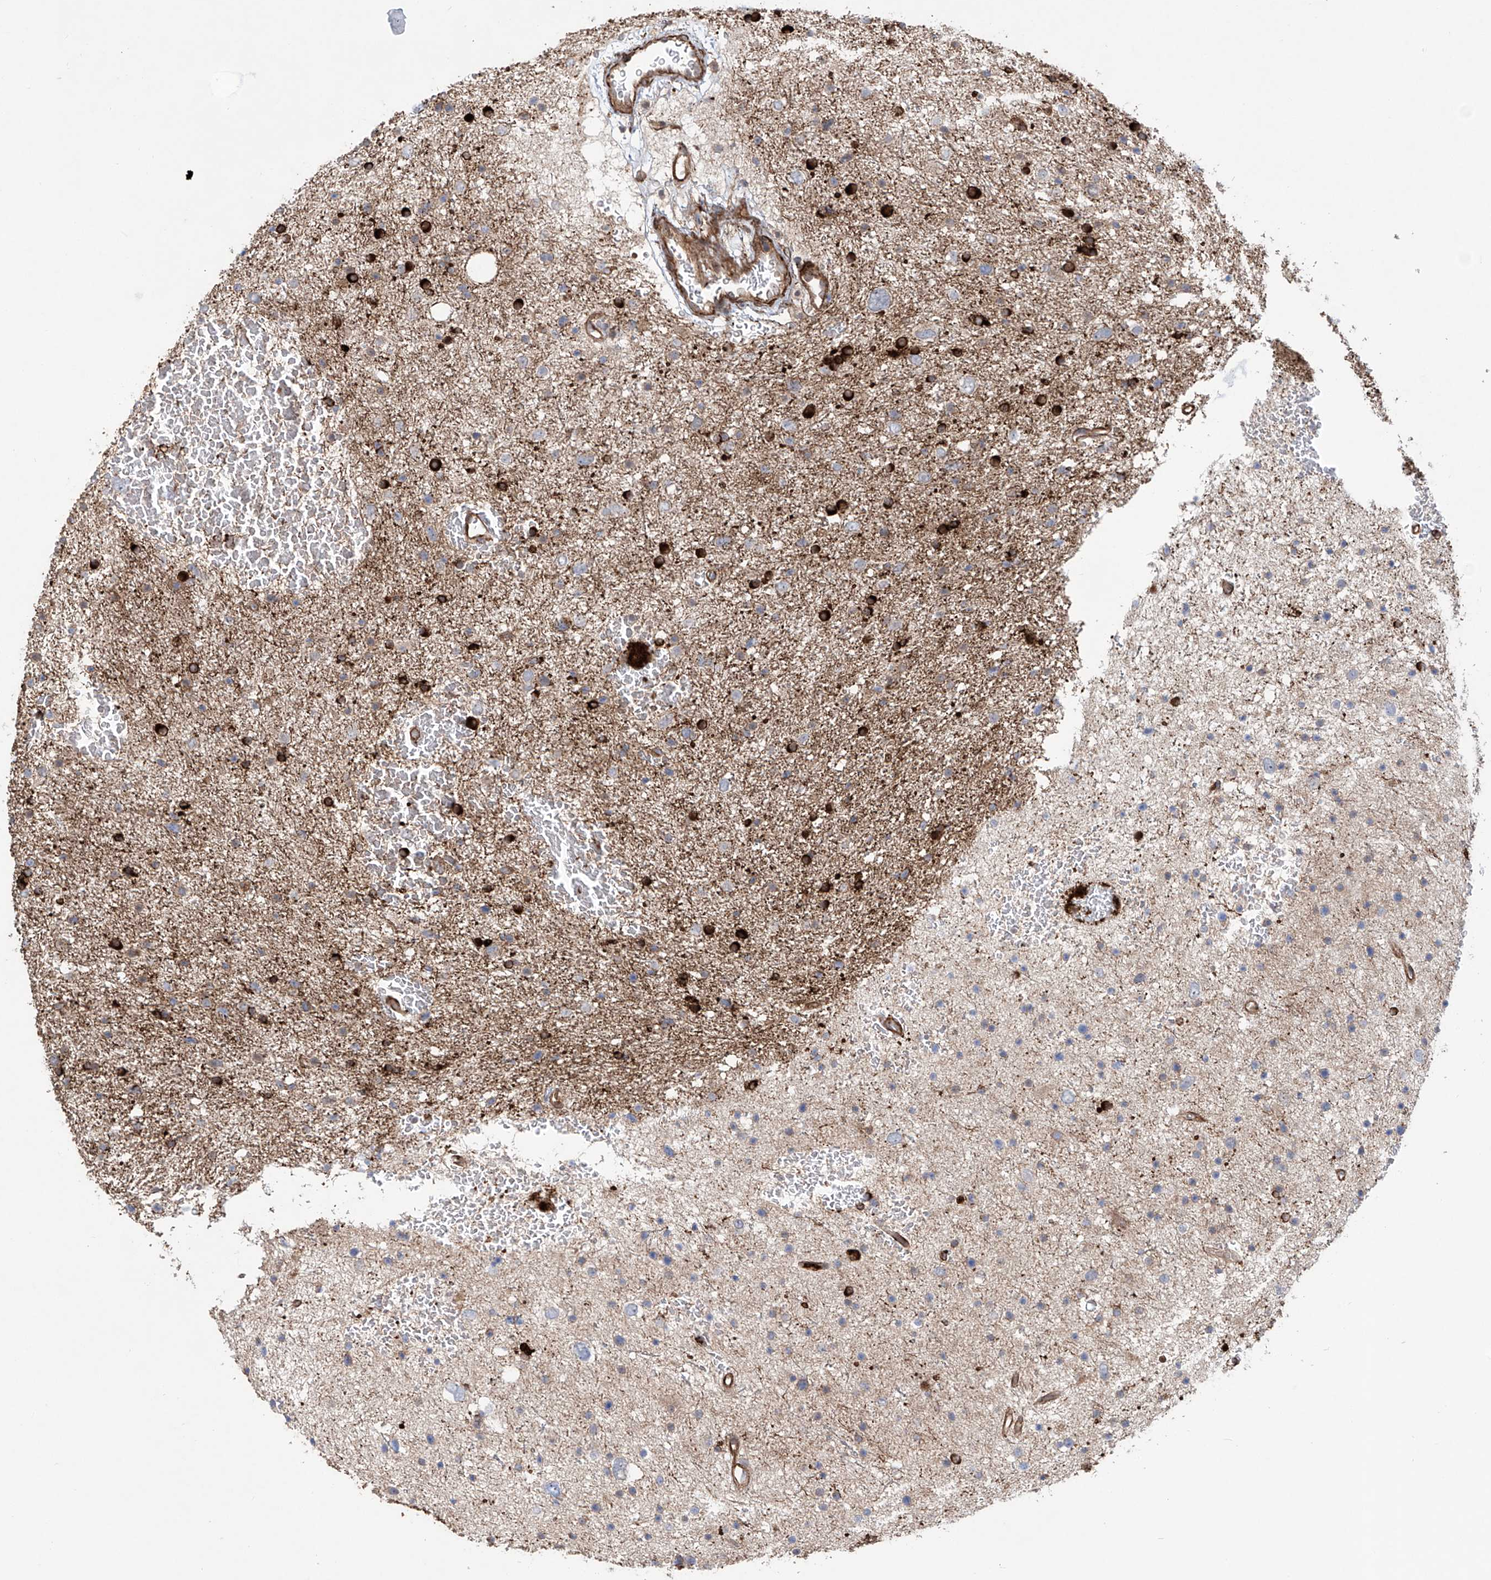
{"staining": {"intensity": "weak", "quantity": "<25%", "location": "cytoplasmic/membranous"}, "tissue": "glioma", "cell_type": "Tumor cells", "image_type": "cancer", "snomed": [{"axis": "morphology", "description": "Glioma, malignant, Low grade"}, {"axis": "topography", "description": "Brain"}], "caption": "Immunohistochemical staining of low-grade glioma (malignant) demonstrates no significant positivity in tumor cells.", "gene": "APAF1", "patient": {"sex": "female", "age": 37}}